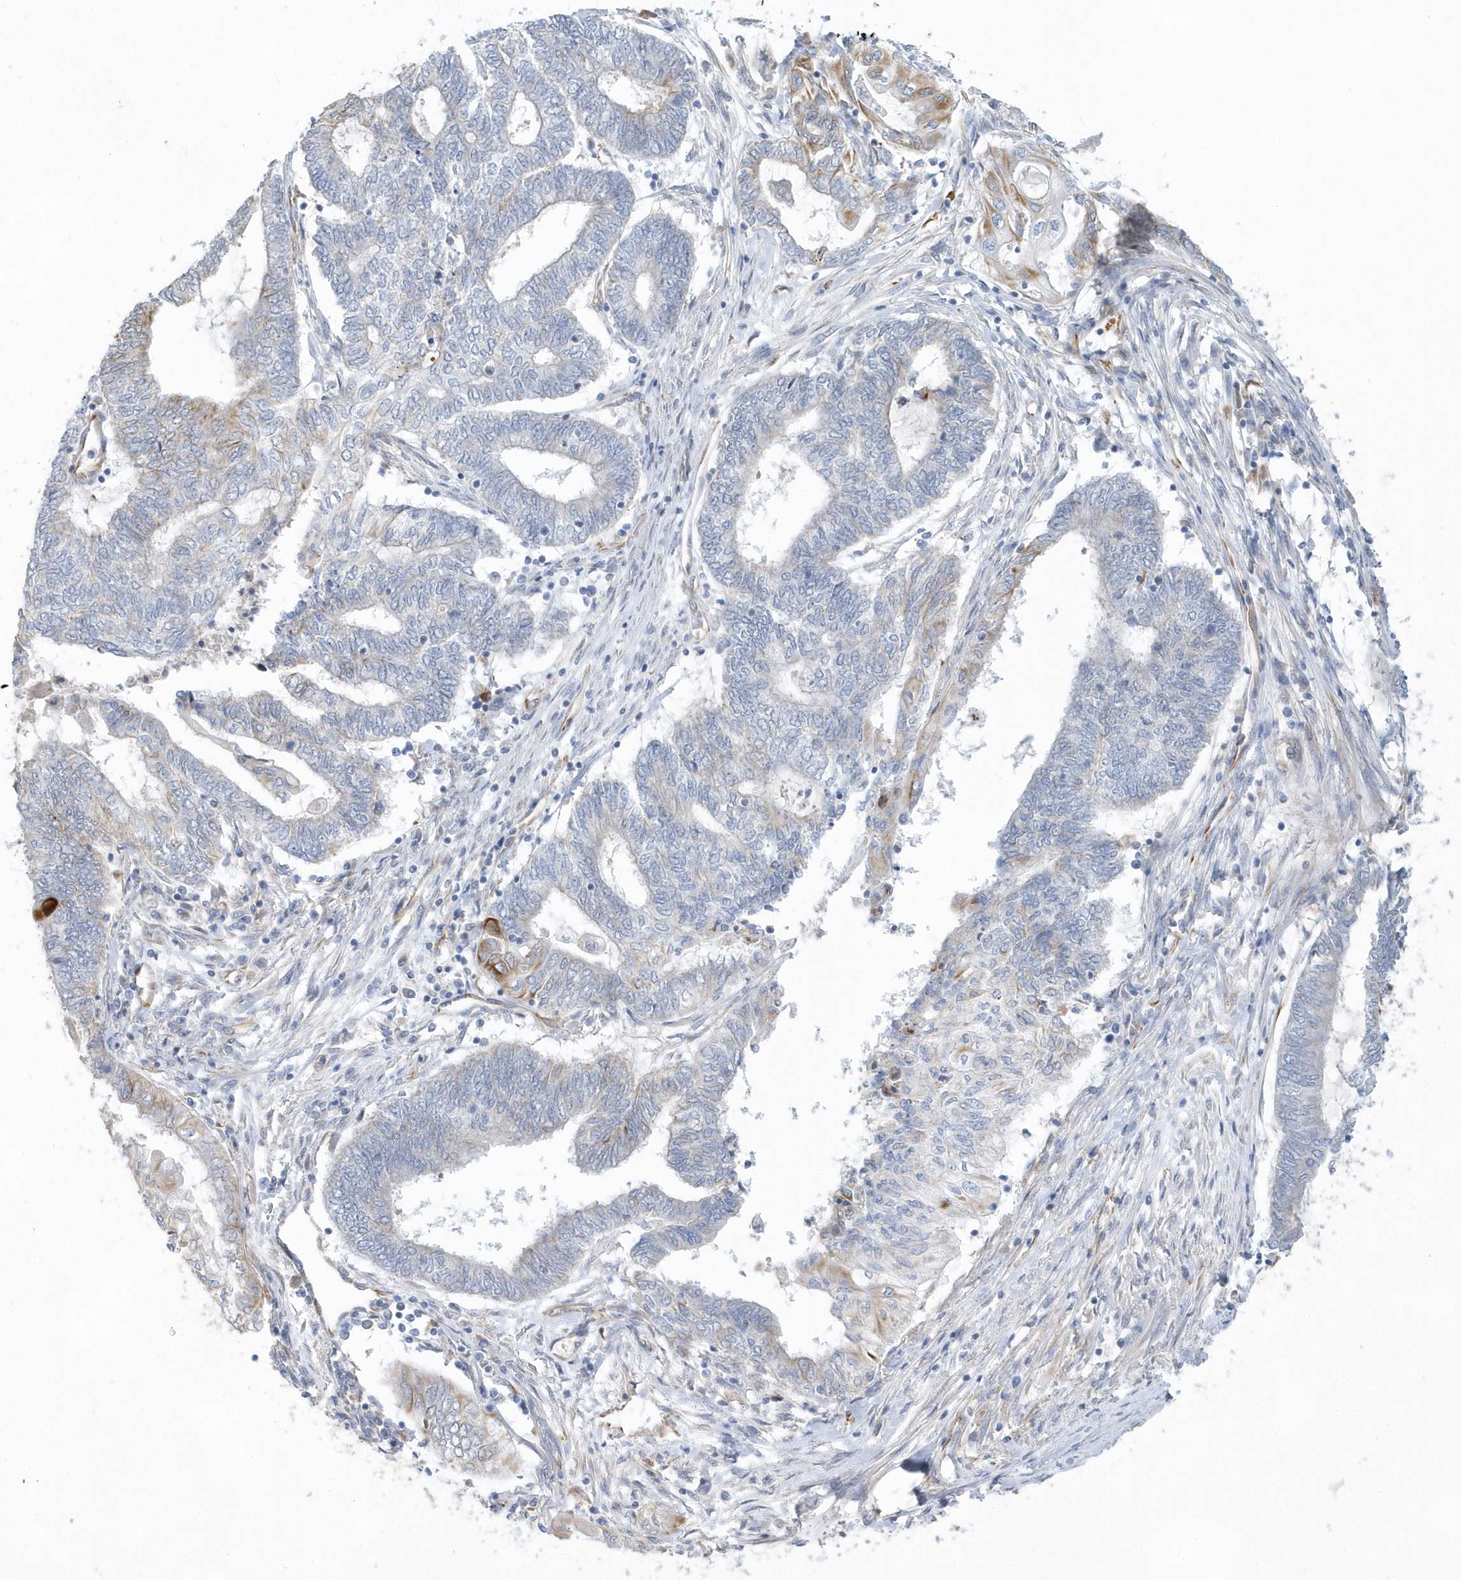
{"staining": {"intensity": "weak", "quantity": "<25%", "location": "cytoplasmic/membranous"}, "tissue": "endometrial cancer", "cell_type": "Tumor cells", "image_type": "cancer", "snomed": [{"axis": "morphology", "description": "Adenocarcinoma, NOS"}, {"axis": "topography", "description": "Uterus"}, {"axis": "topography", "description": "Endometrium"}], "caption": "Adenocarcinoma (endometrial) stained for a protein using IHC exhibits no positivity tumor cells.", "gene": "RAB17", "patient": {"sex": "female", "age": 70}}